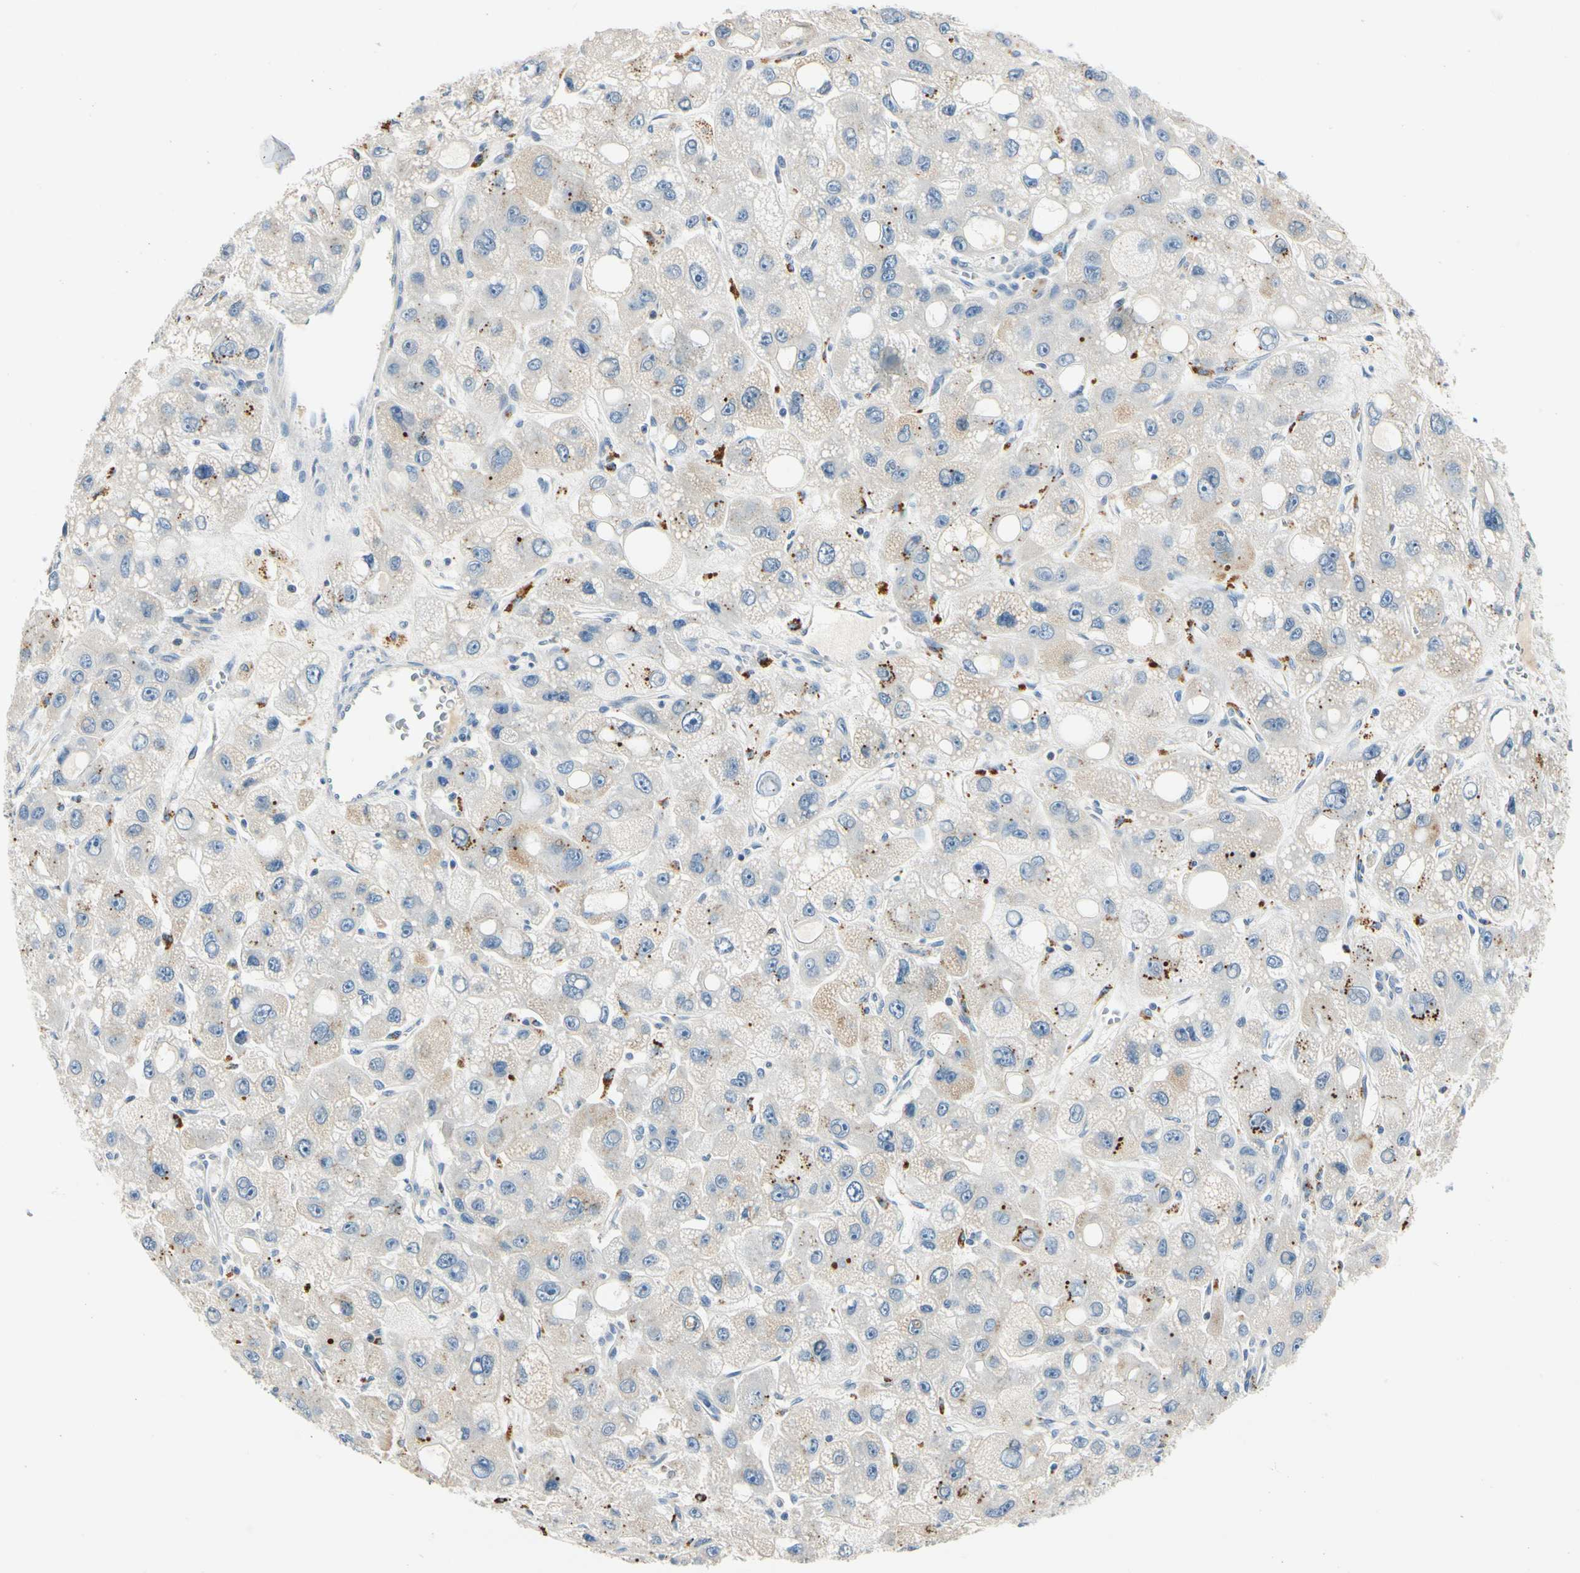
{"staining": {"intensity": "weak", "quantity": "<25%", "location": "cytoplasmic/membranous"}, "tissue": "liver cancer", "cell_type": "Tumor cells", "image_type": "cancer", "snomed": [{"axis": "morphology", "description": "Carcinoma, Hepatocellular, NOS"}, {"axis": "topography", "description": "Liver"}], "caption": "This is a photomicrograph of IHC staining of liver hepatocellular carcinoma, which shows no staining in tumor cells.", "gene": "TGFBR3", "patient": {"sex": "male", "age": 55}}